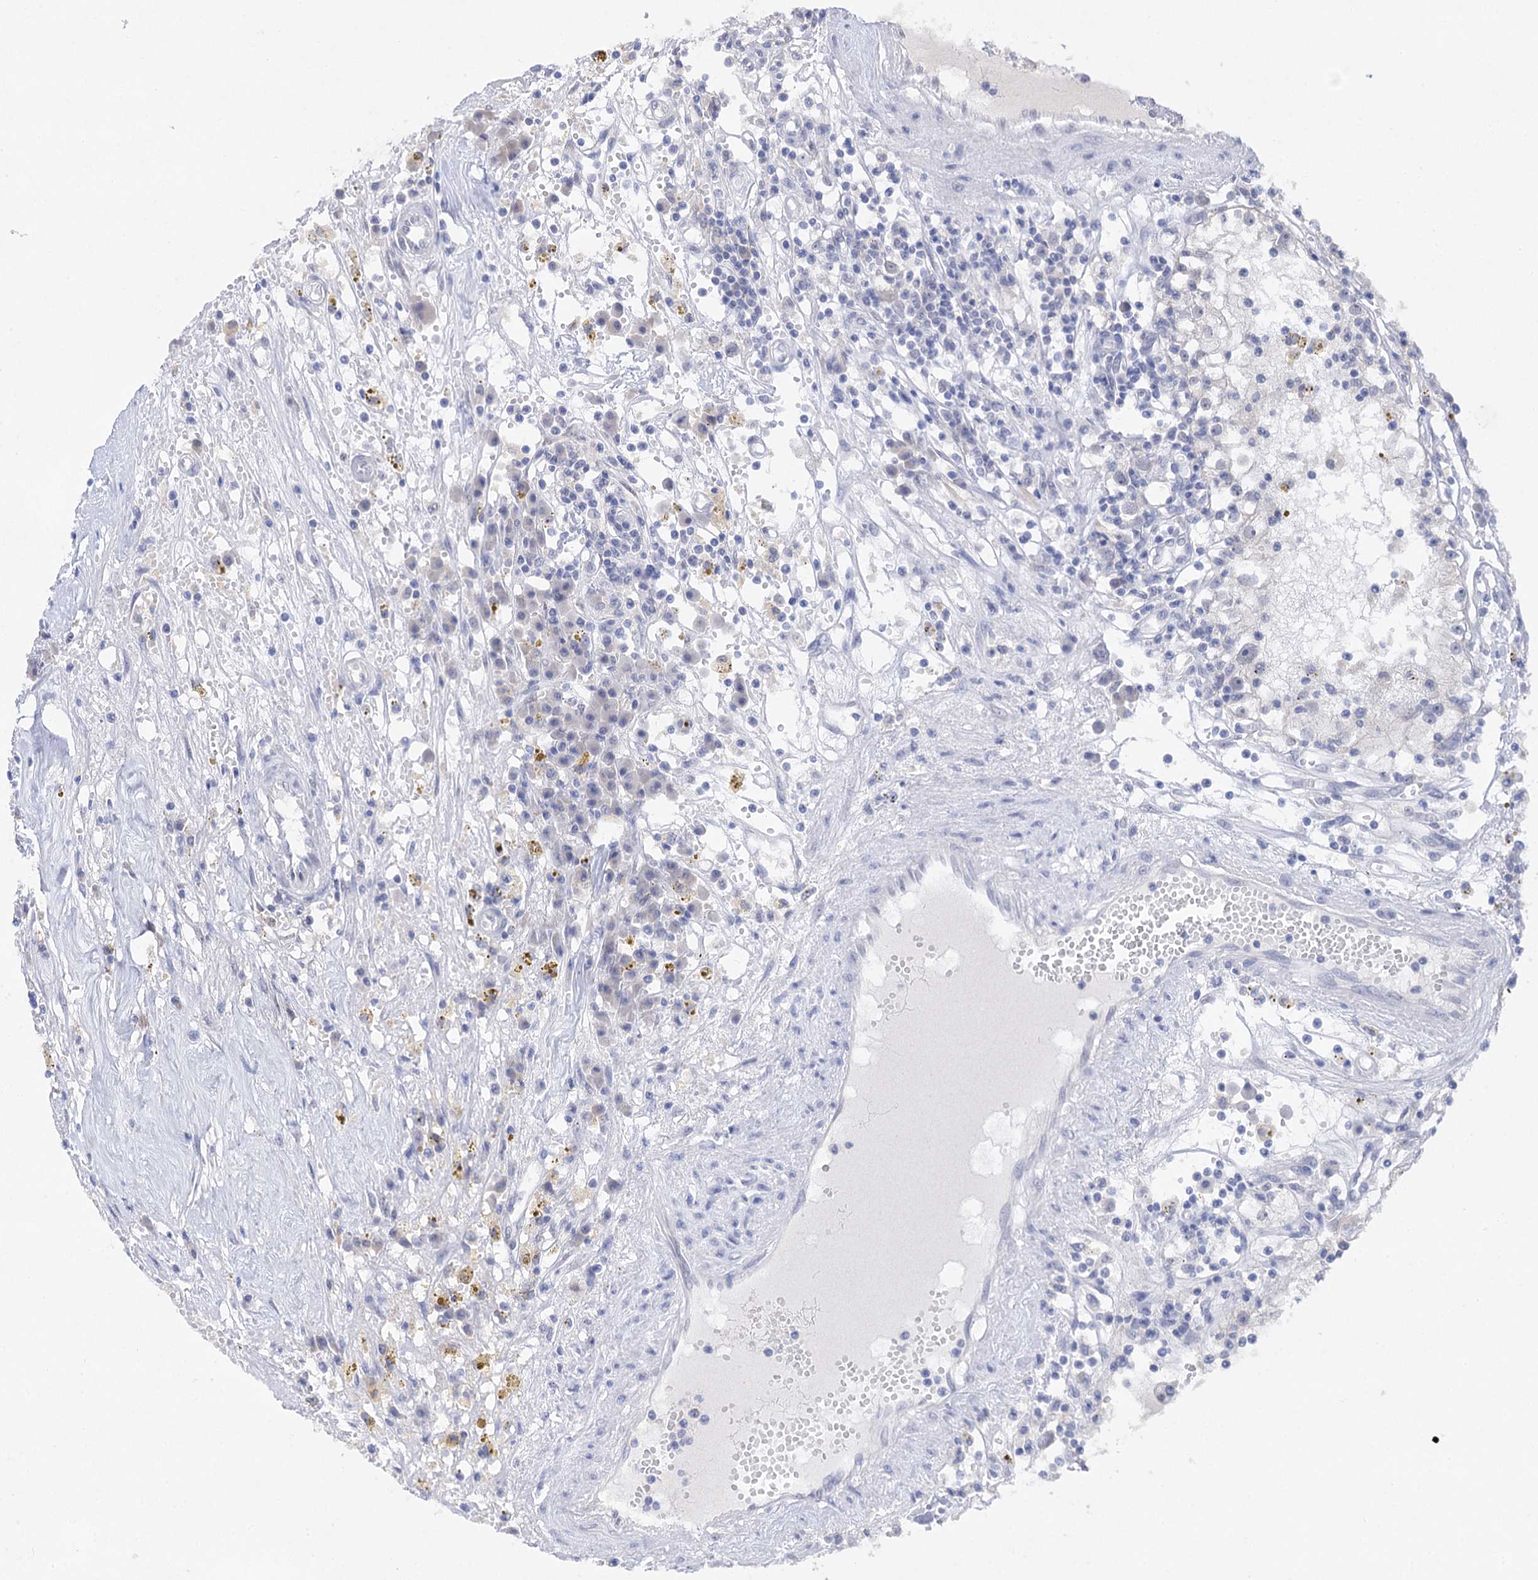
{"staining": {"intensity": "negative", "quantity": "none", "location": "none"}, "tissue": "renal cancer", "cell_type": "Tumor cells", "image_type": "cancer", "snomed": [{"axis": "morphology", "description": "Adenocarcinoma, NOS"}, {"axis": "topography", "description": "Kidney"}], "caption": "This is an immunohistochemistry micrograph of human renal cancer (adenocarcinoma). There is no positivity in tumor cells.", "gene": "FBXW8", "patient": {"sex": "male", "age": 56}}